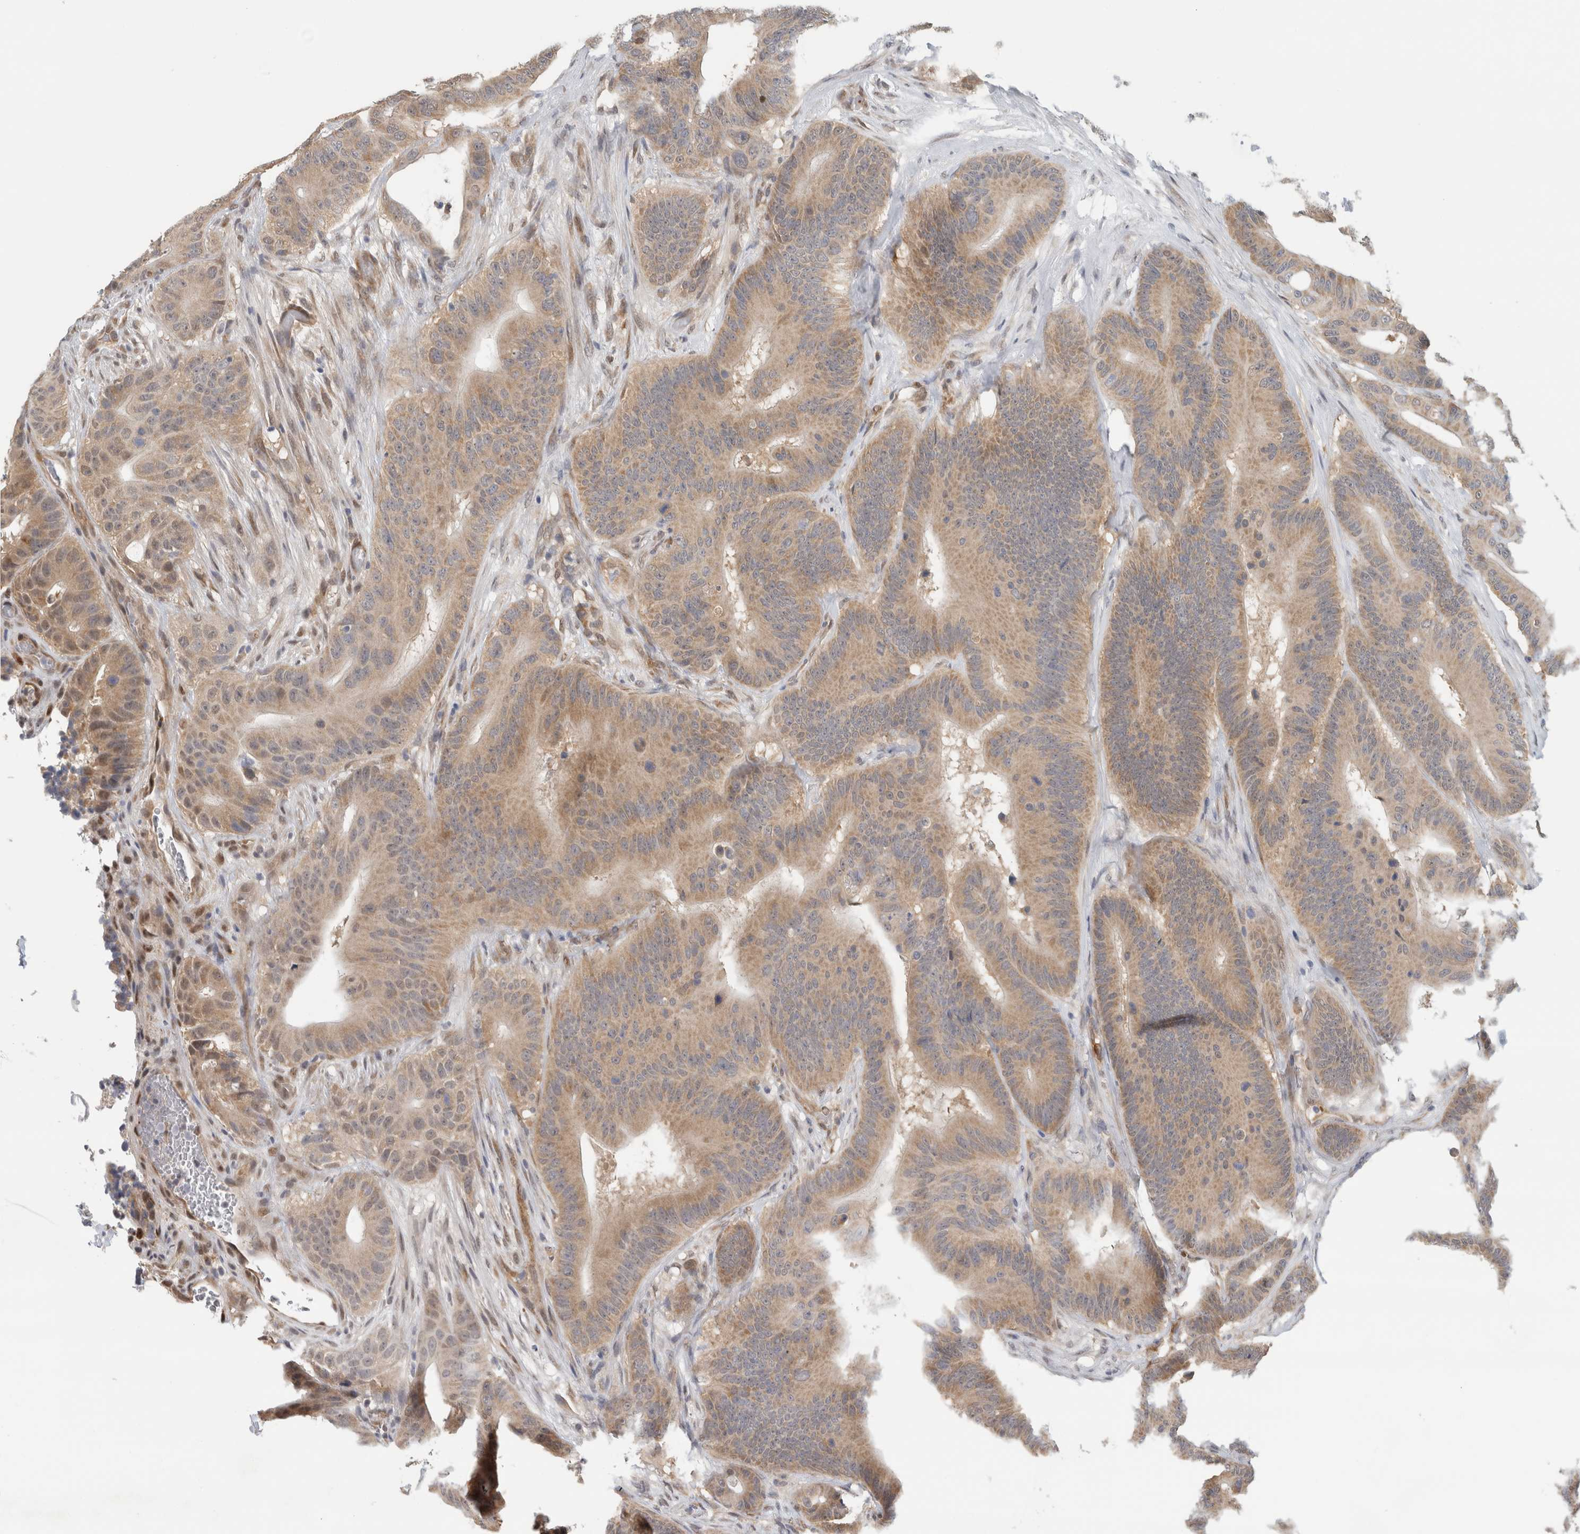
{"staining": {"intensity": "weak", "quantity": ">75%", "location": "cytoplasmic/membranous"}, "tissue": "colorectal cancer", "cell_type": "Tumor cells", "image_type": "cancer", "snomed": [{"axis": "morphology", "description": "Adenocarcinoma, NOS"}, {"axis": "topography", "description": "Colon"}], "caption": "Immunohistochemical staining of adenocarcinoma (colorectal) shows low levels of weak cytoplasmic/membranous protein positivity in approximately >75% of tumor cells.", "gene": "EIF4G3", "patient": {"sex": "male", "age": 83}}